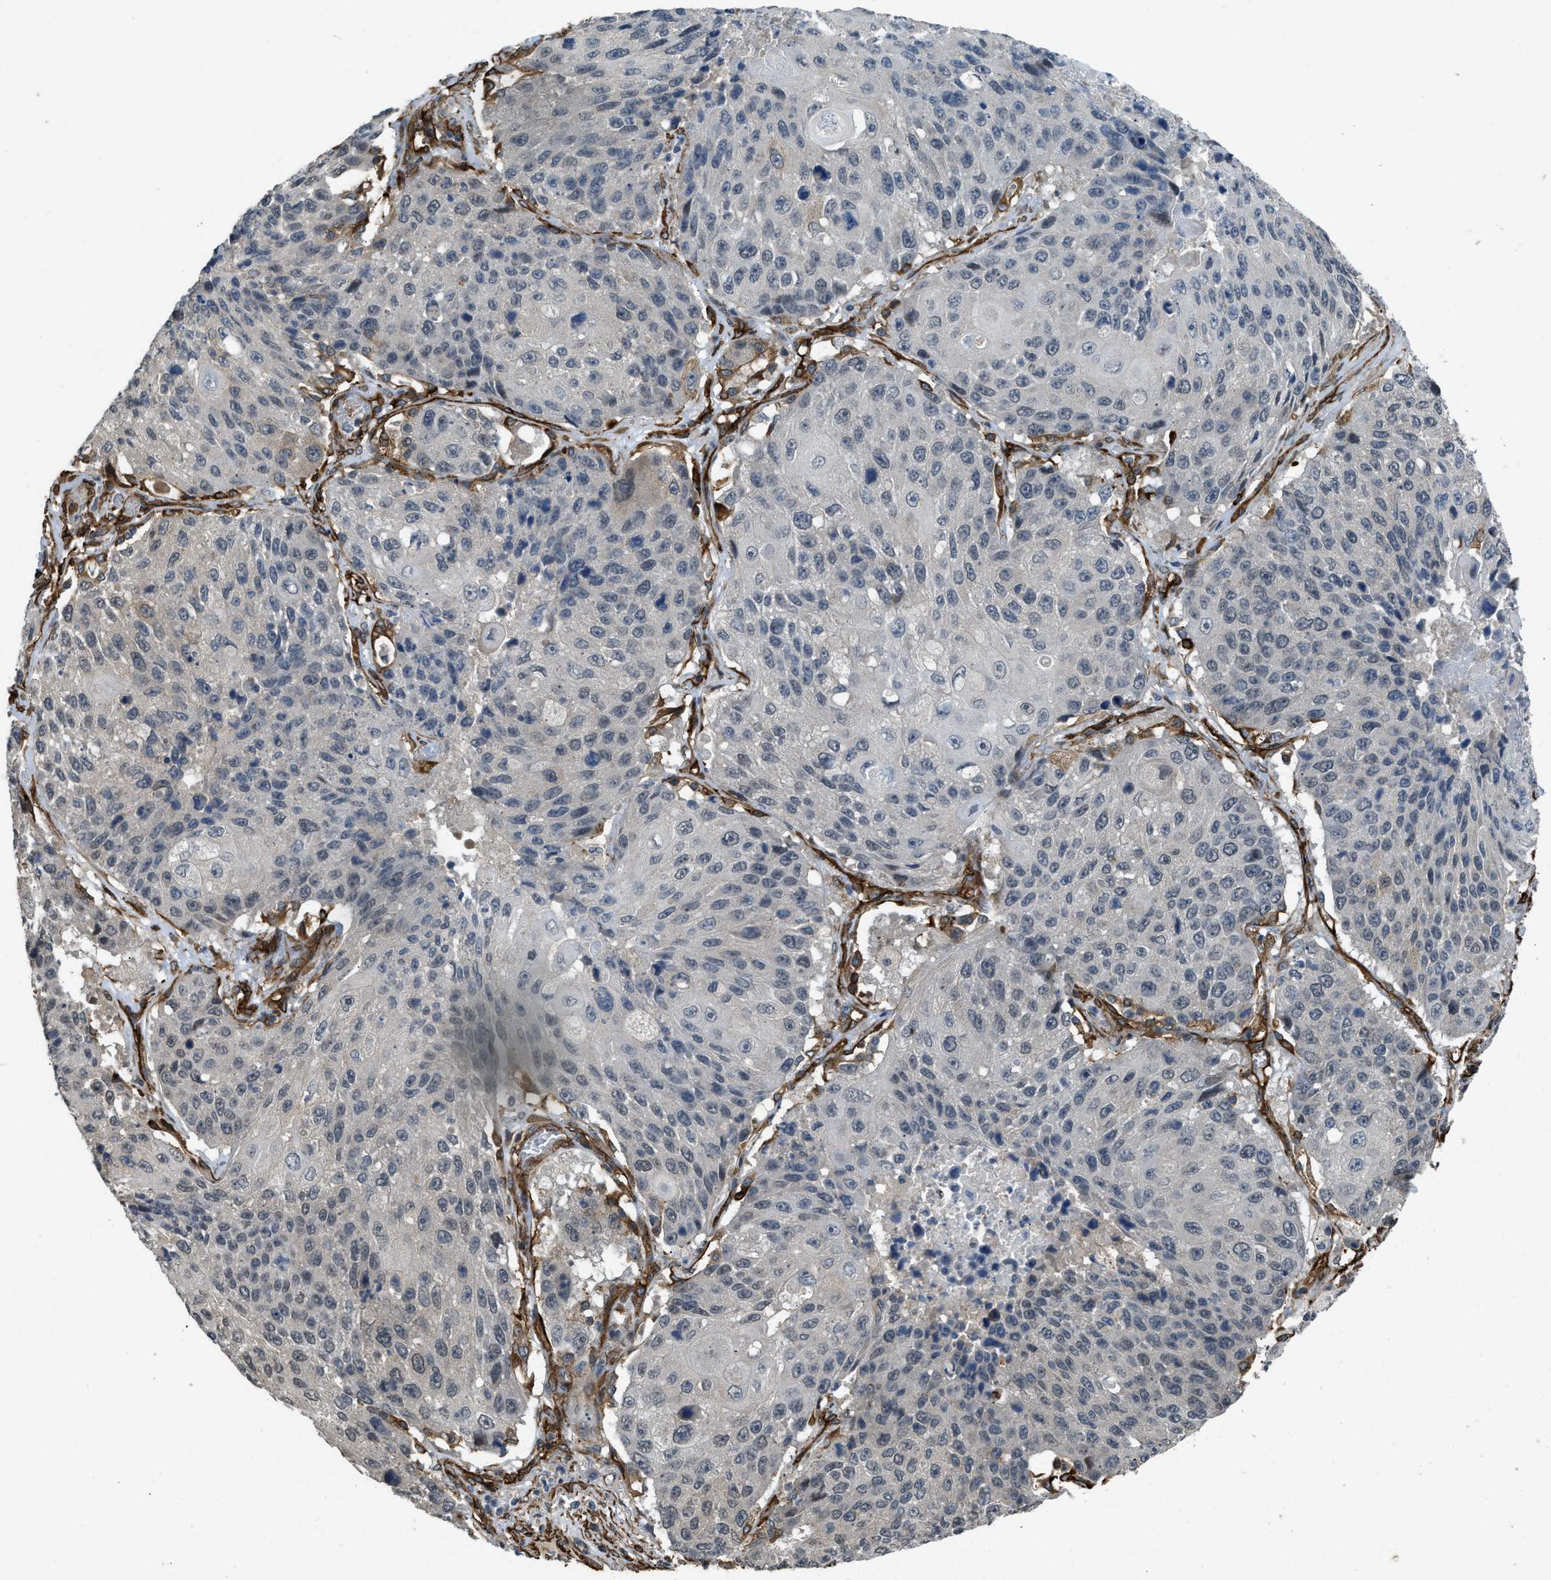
{"staining": {"intensity": "negative", "quantity": "none", "location": "none"}, "tissue": "lung cancer", "cell_type": "Tumor cells", "image_type": "cancer", "snomed": [{"axis": "morphology", "description": "Squamous cell carcinoma, NOS"}, {"axis": "topography", "description": "Lung"}], "caption": "DAB (3,3'-diaminobenzidine) immunohistochemical staining of lung cancer (squamous cell carcinoma) exhibits no significant staining in tumor cells. (Brightfield microscopy of DAB (3,3'-diaminobenzidine) immunohistochemistry at high magnification).", "gene": "NMB", "patient": {"sex": "male", "age": 61}}